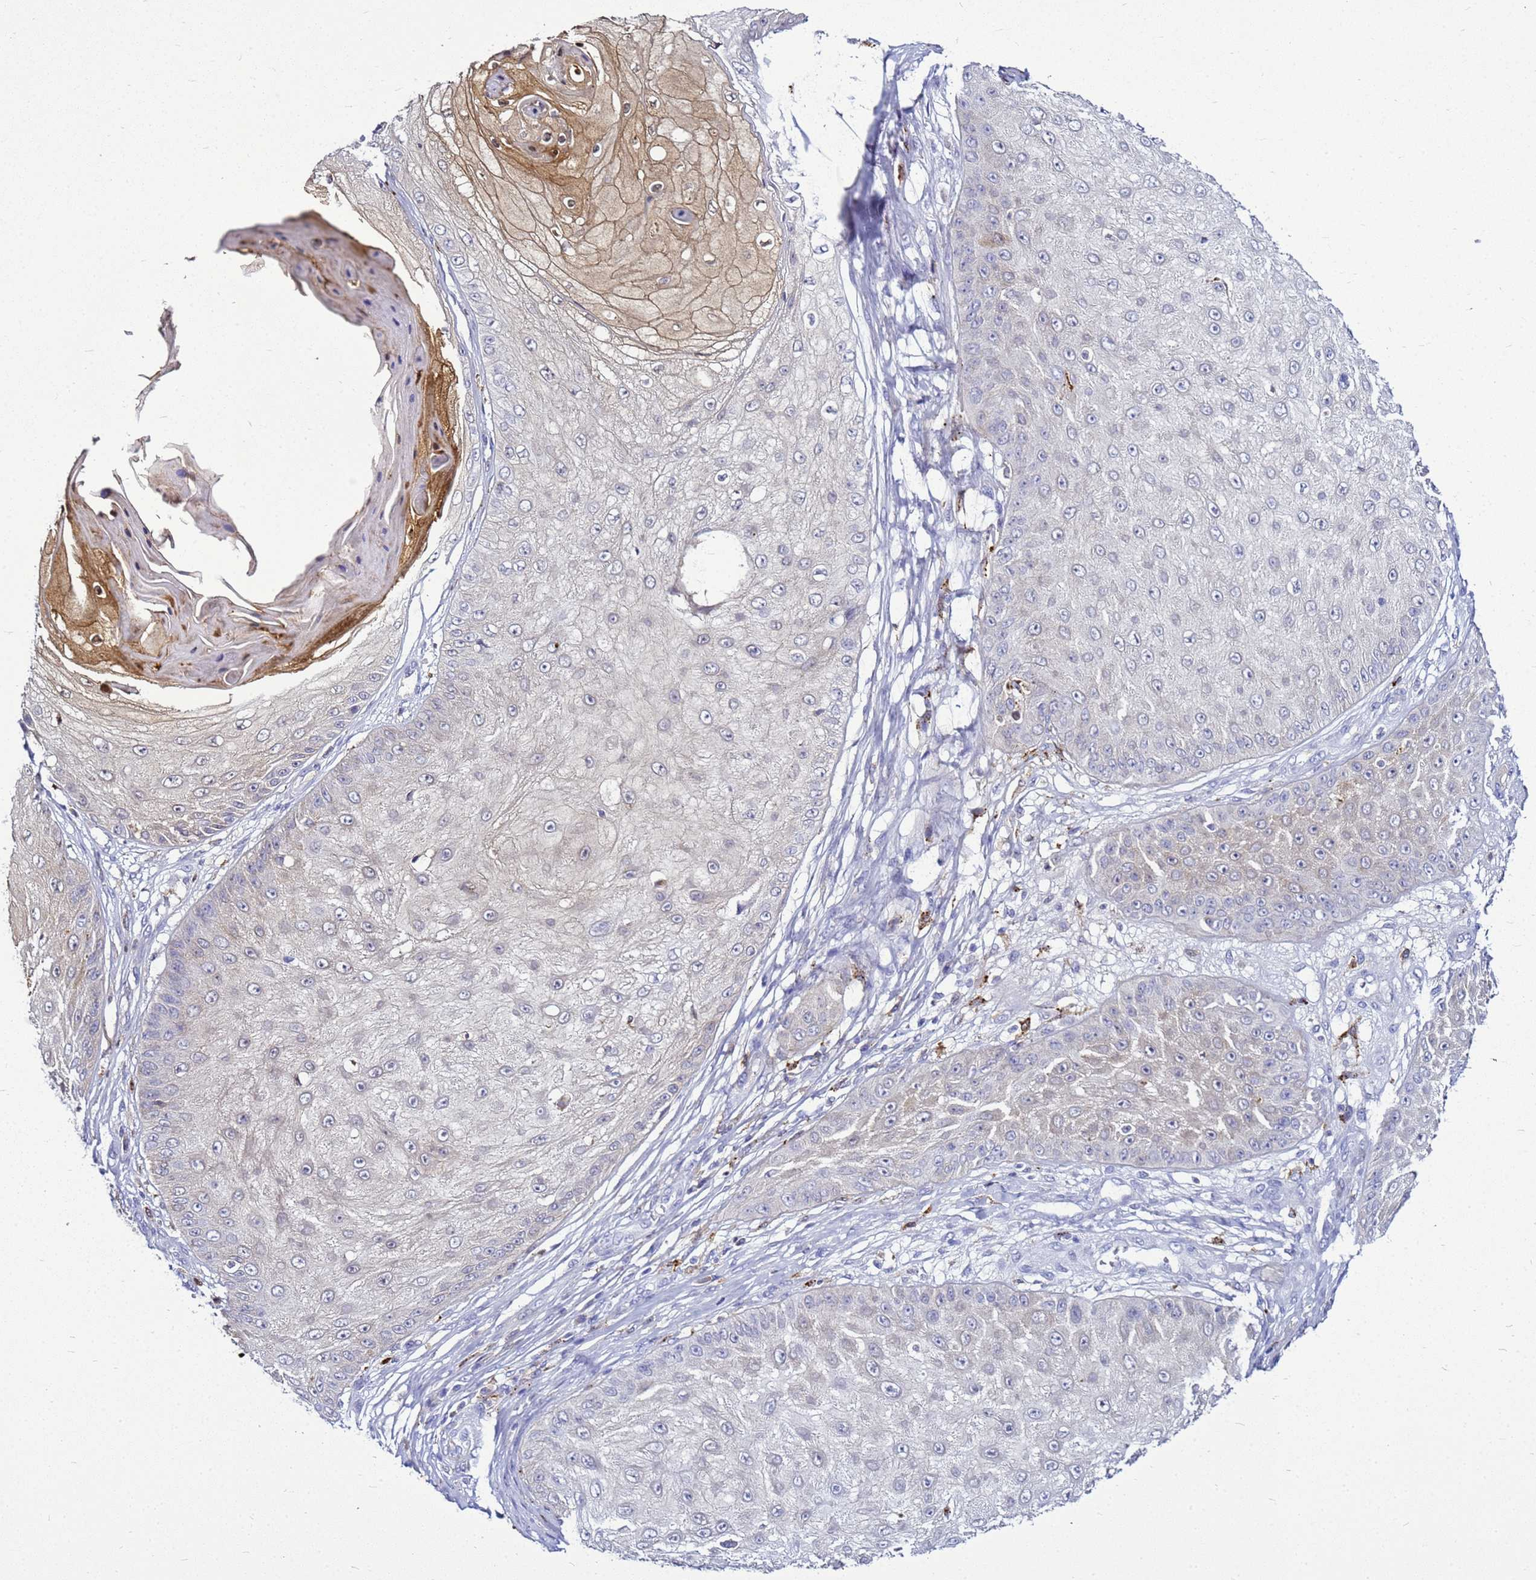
{"staining": {"intensity": "weak", "quantity": "<25%", "location": "cytoplasmic/membranous"}, "tissue": "skin cancer", "cell_type": "Tumor cells", "image_type": "cancer", "snomed": [{"axis": "morphology", "description": "Squamous cell carcinoma, NOS"}, {"axis": "topography", "description": "Skin"}], "caption": "DAB immunohistochemical staining of human skin squamous cell carcinoma reveals no significant staining in tumor cells.", "gene": "CSTA", "patient": {"sex": "male", "age": 70}}